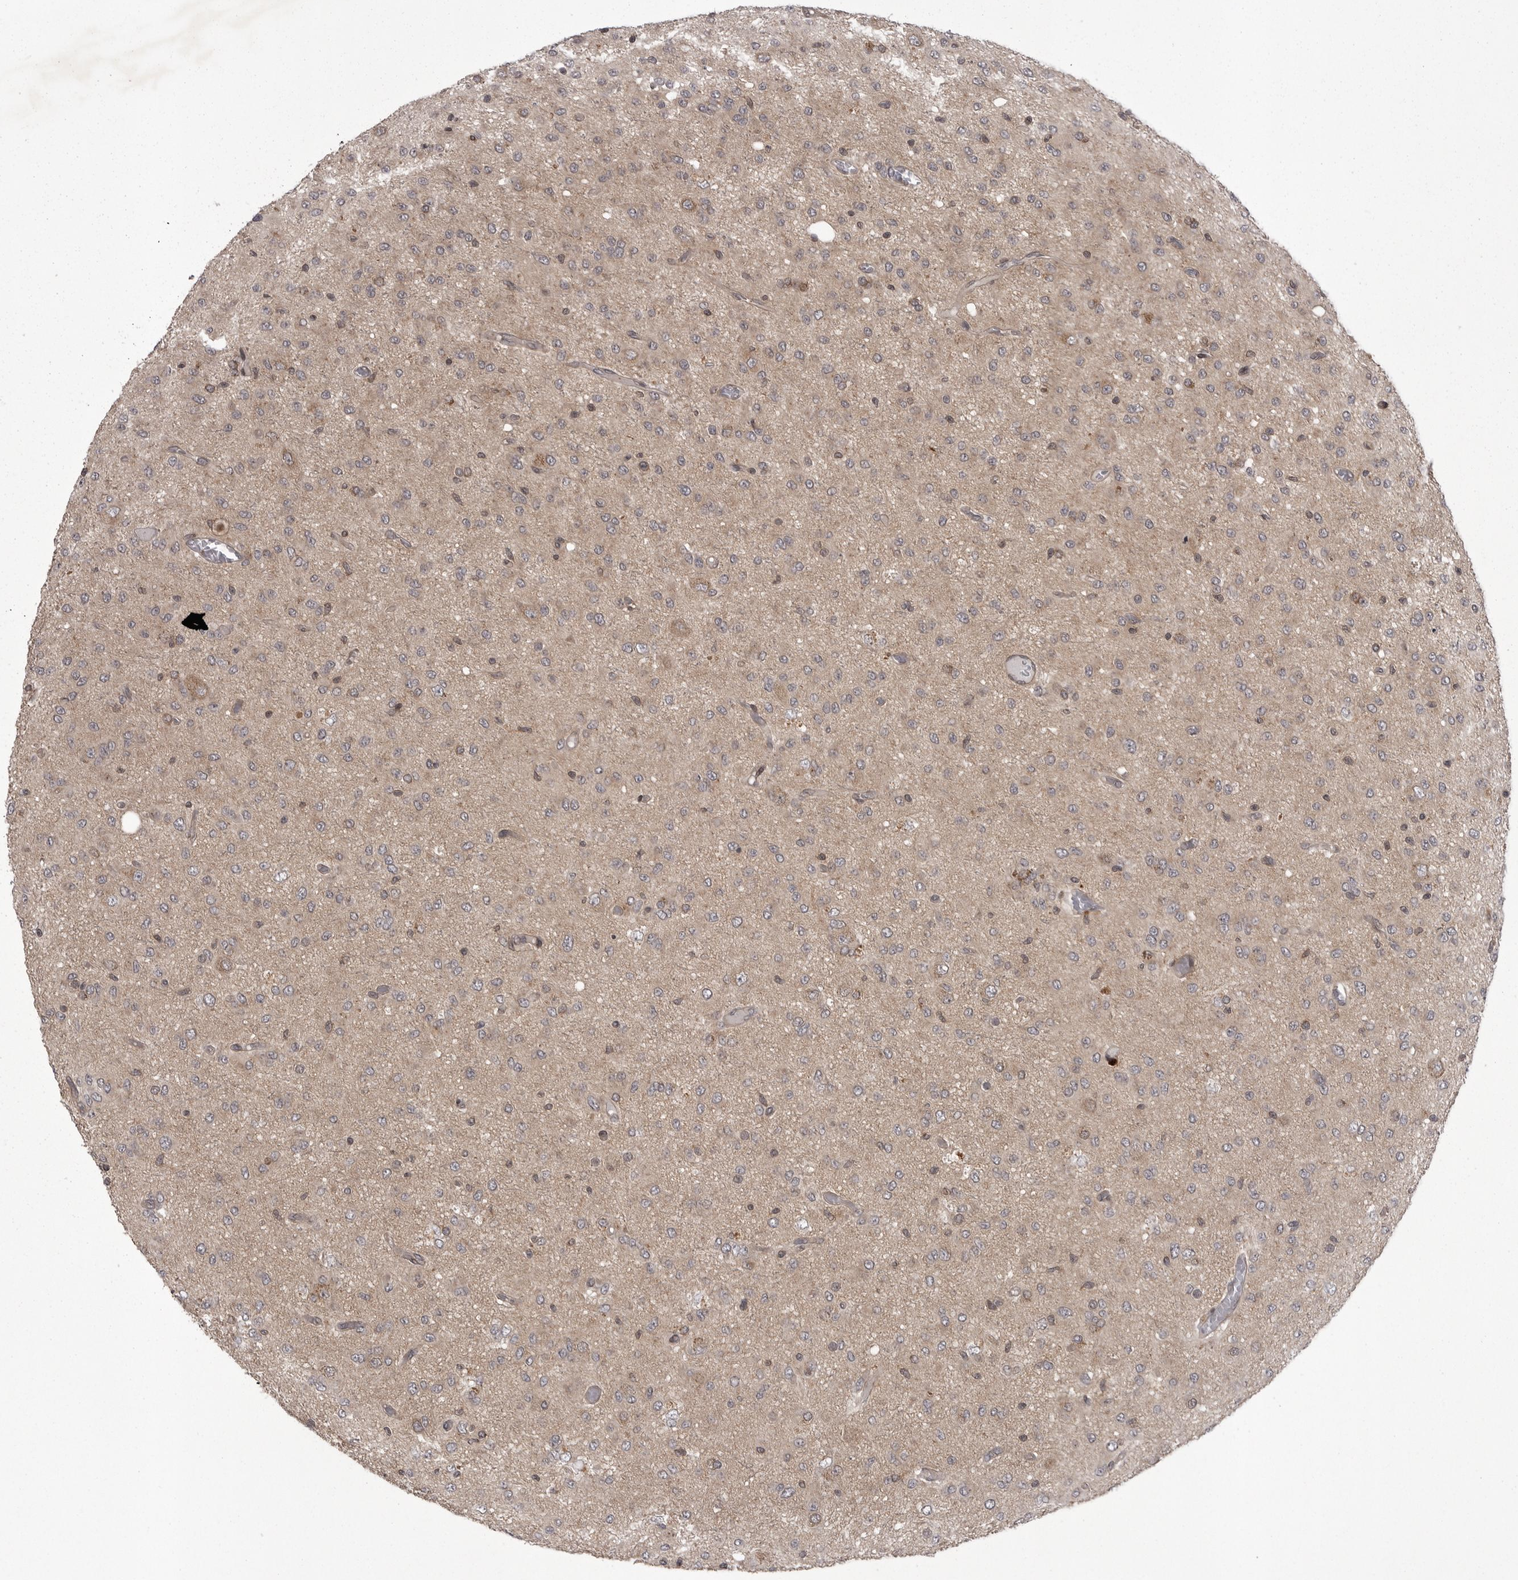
{"staining": {"intensity": "weak", "quantity": ">75%", "location": "cytoplasmic/membranous"}, "tissue": "glioma", "cell_type": "Tumor cells", "image_type": "cancer", "snomed": [{"axis": "morphology", "description": "Glioma, malignant, High grade"}, {"axis": "topography", "description": "Brain"}], "caption": "High-power microscopy captured an IHC micrograph of malignant high-grade glioma, revealing weak cytoplasmic/membranous expression in approximately >75% of tumor cells.", "gene": "STK24", "patient": {"sex": "female", "age": 59}}